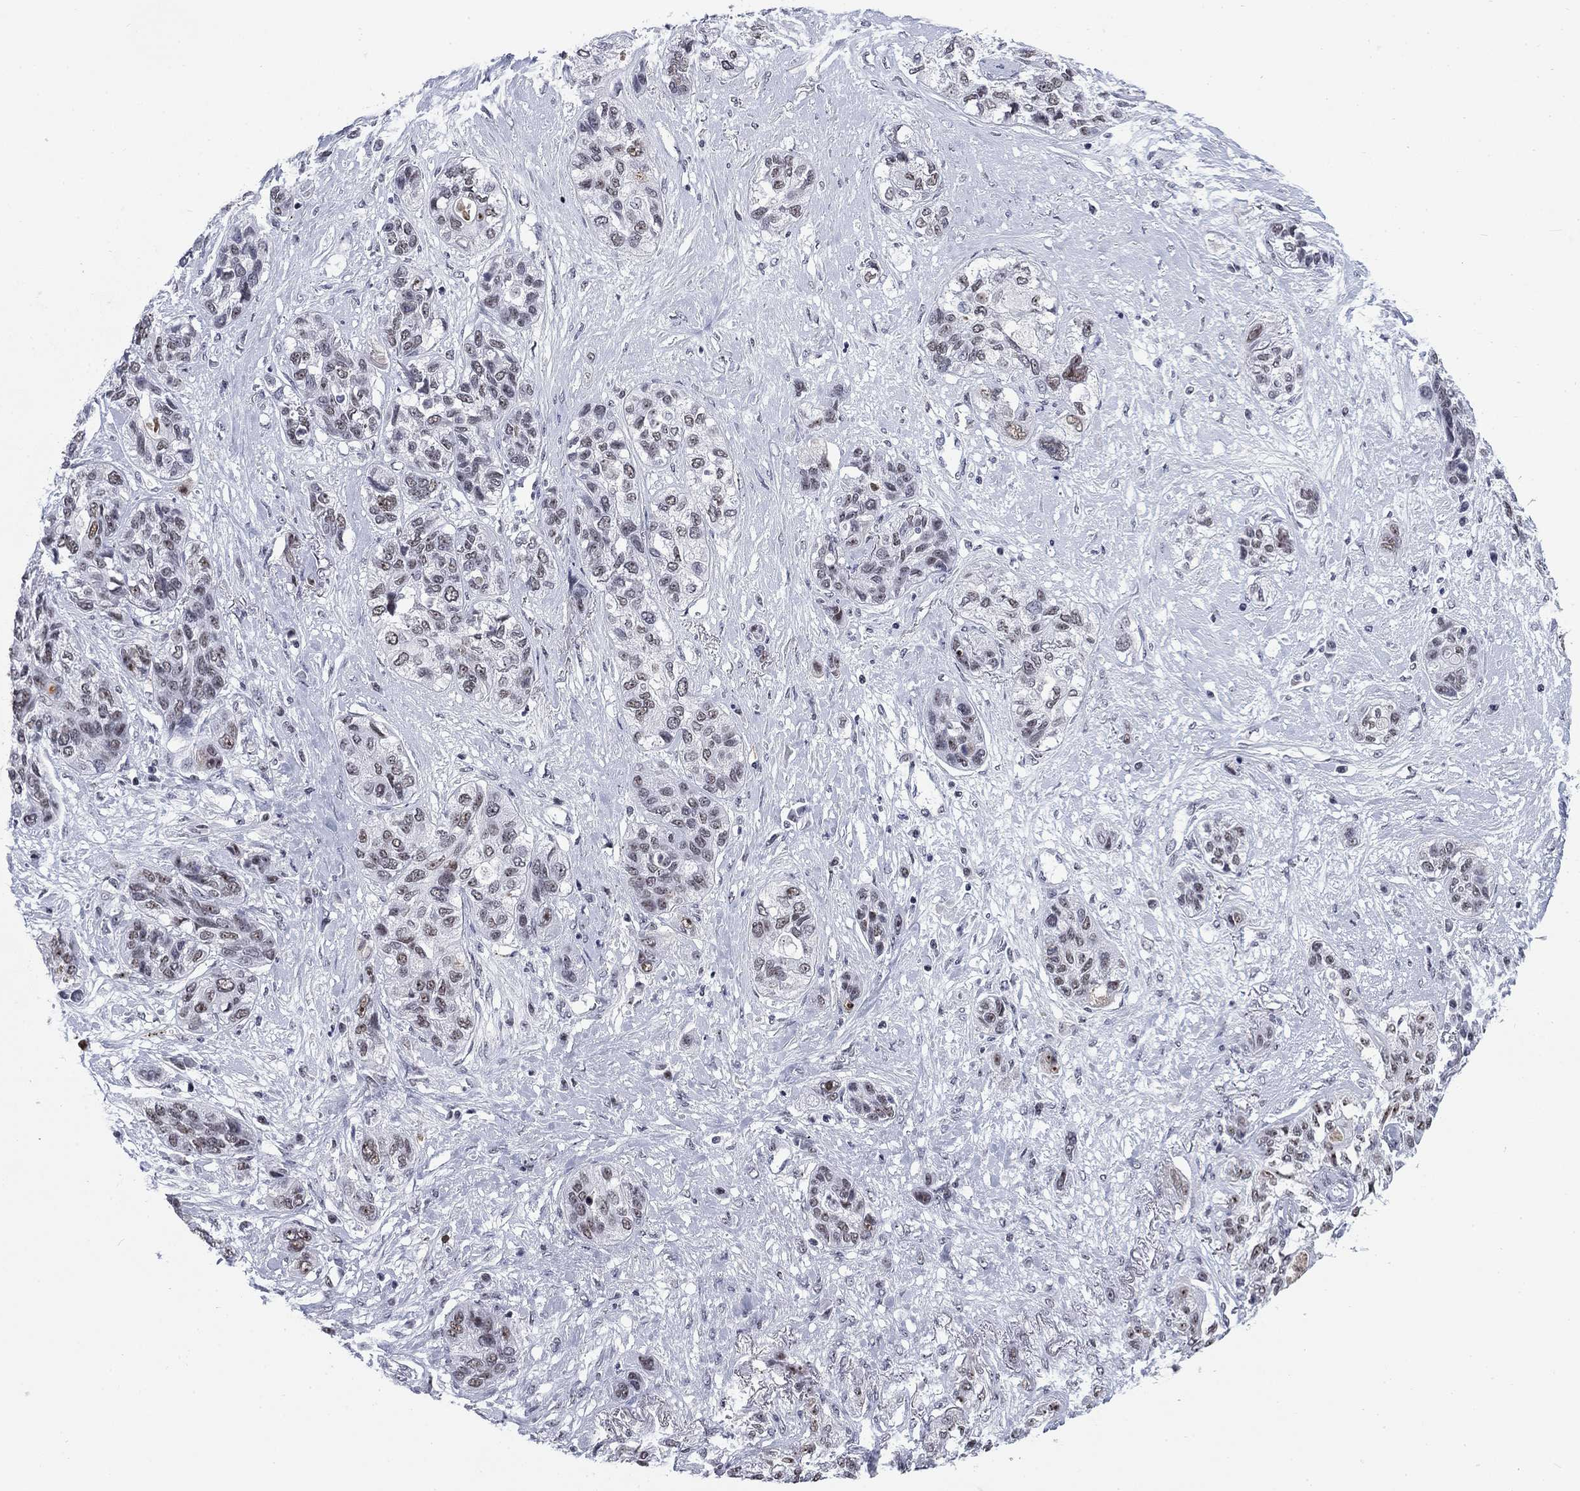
{"staining": {"intensity": "weak", "quantity": "<25%", "location": "nuclear"}, "tissue": "lung cancer", "cell_type": "Tumor cells", "image_type": "cancer", "snomed": [{"axis": "morphology", "description": "Squamous cell carcinoma, NOS"}, {"axis": "topography", "description": "Lung"}], "caption": "Immunohistochemistry (IHC) photomicrograph of human squamous cell carcinoma (lung) stained for a protein (brown), which shows no expression in tumor cells. Nuclei are stained in blue.", "gene": "CSRNP3", "patient": {"sex": "female", "age": 70}}